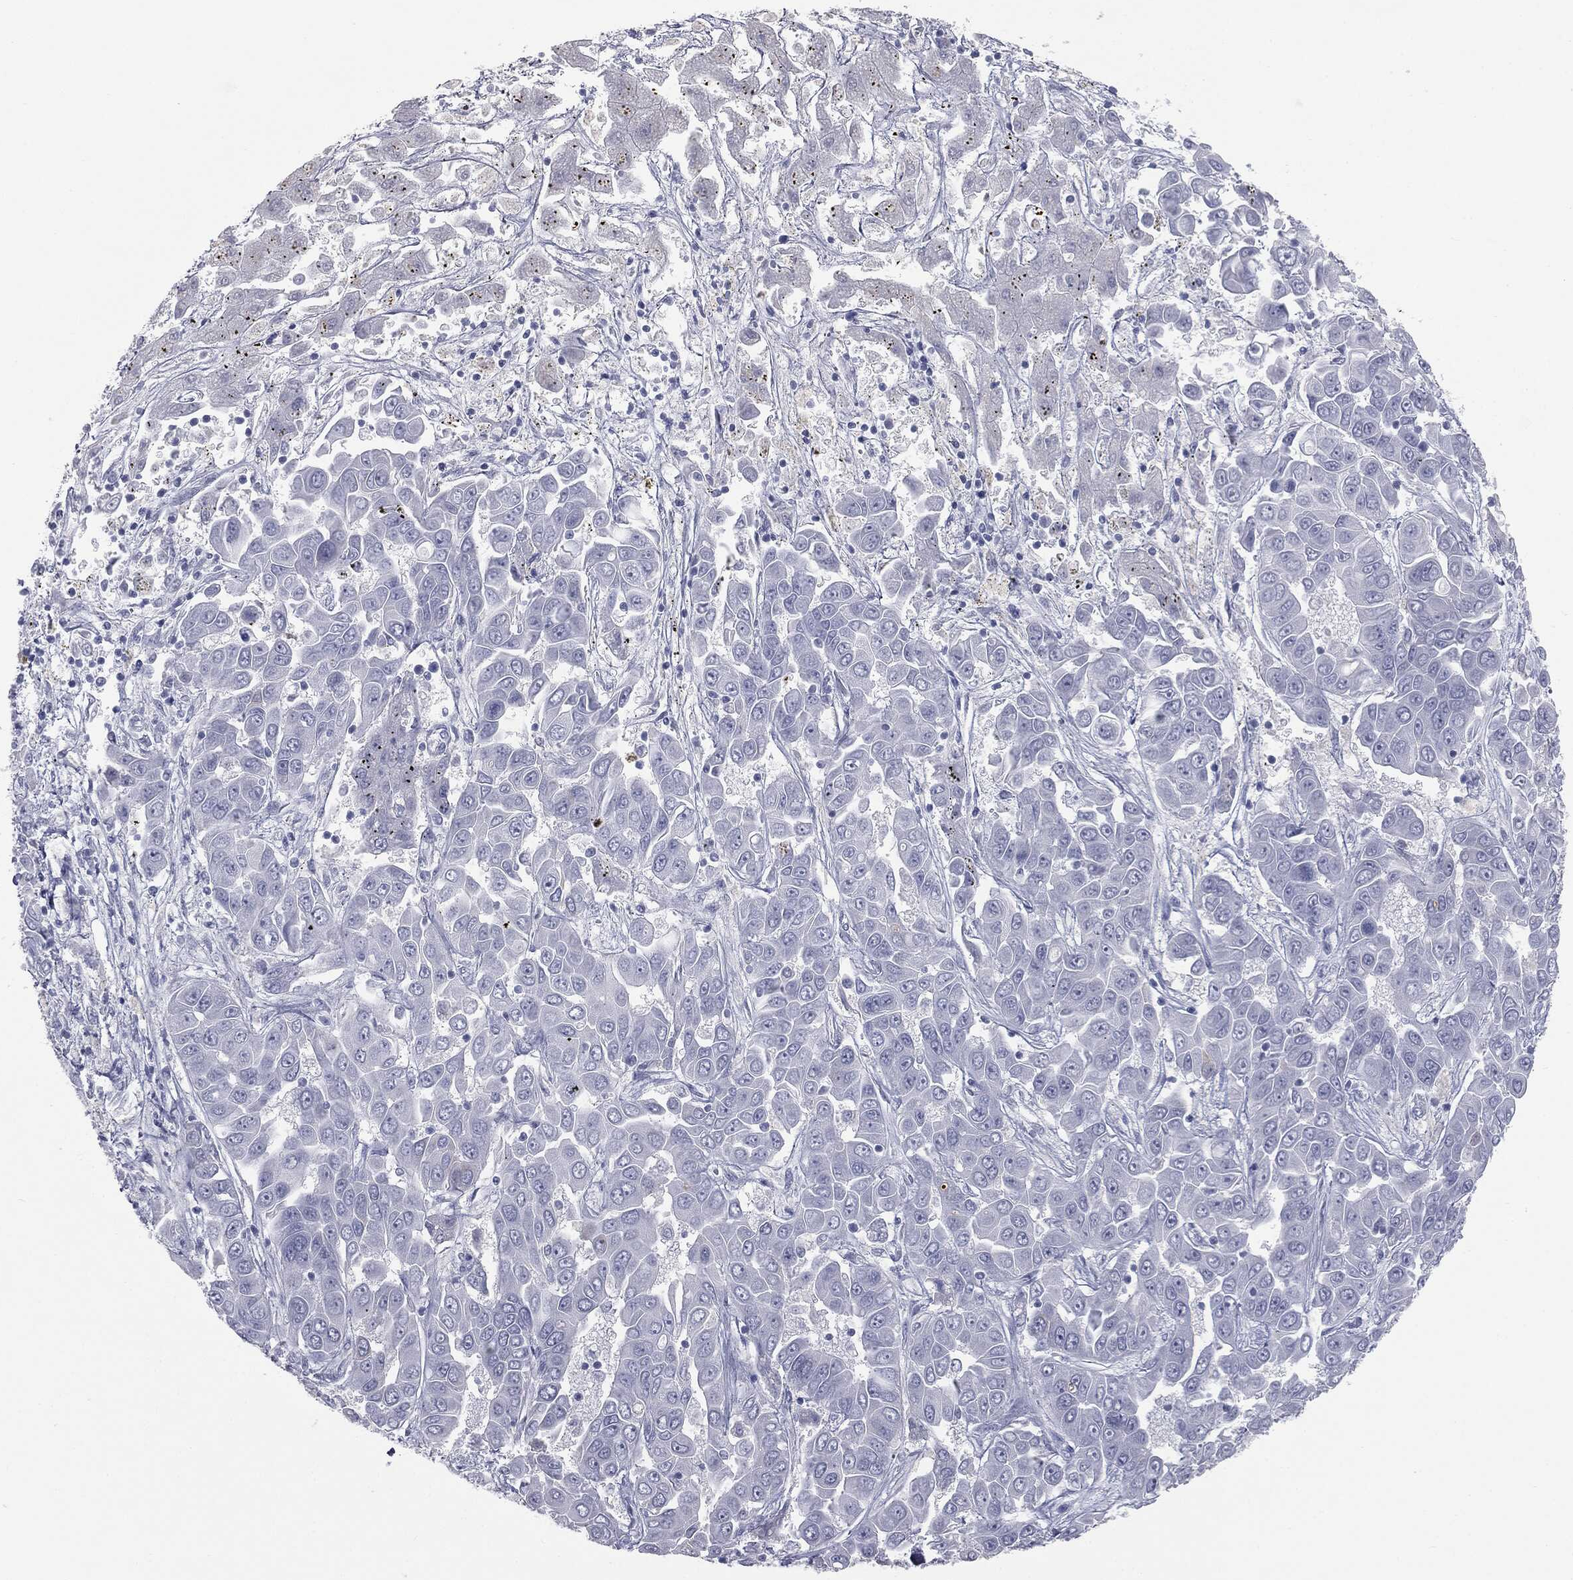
{"staining": {"intensity": "negative", "quantity": "none", "location": "none"}, "tissue": "liver cancer", "cell_type": "Tumor cells", "image_type": "cancer", "snomed": [{"axis": "morphology", "description": "Cholangiocarcinoma"}, {"axis": "topography", "description": "Liver"}], "caption": "Immunohistochemistry (IHC) of human liver cholangiocarcinoma shows no positivity in tumor cells. (Immunohistochemistry (IHC), brightfield microscopy, high magnification).", "gene": "MUC5AC", "patient": {"sex": "female", "age": 52}}